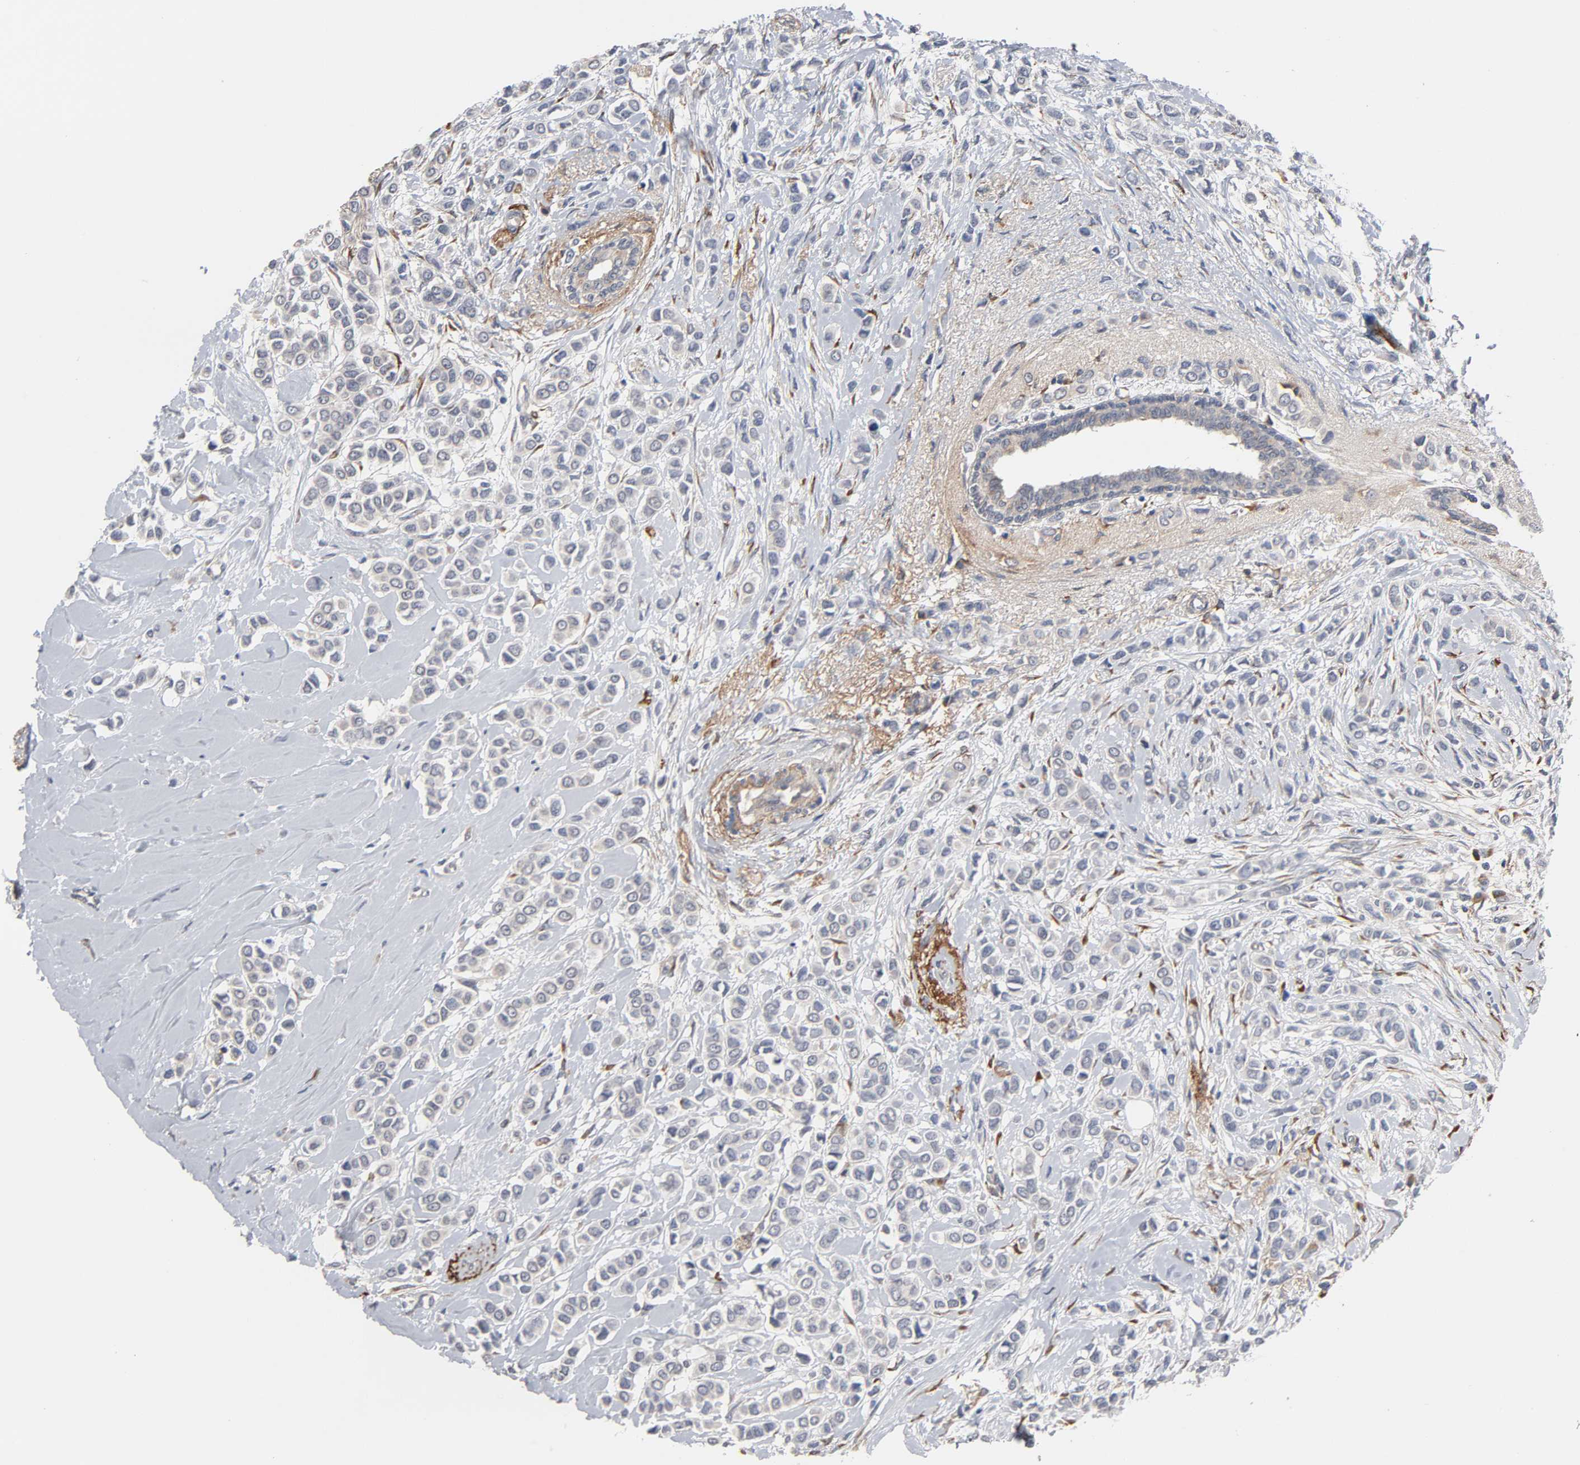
{"staining": {"intensity": "negative", "quantity": "none", "location": "none"}, "tissue": "breast cancer", "cell_type": "Tumor cells", "image_type": "cancer", "snomed": [{"axis": "morphology", "description": "Lobular carcinoma"}, {"axis": "topography", "description": "Breast"}], "caption": "High magnification brightfield microscopy of breast cancer (lobular carcinoma) stained with DAB (3,3'-diaminobenzidine) (brown) and counterstained with hematoxylin (blue): tumor cells show no significant staining.", "gene": "HDLBP", "patient": {"sex": "female", "age": 51}}